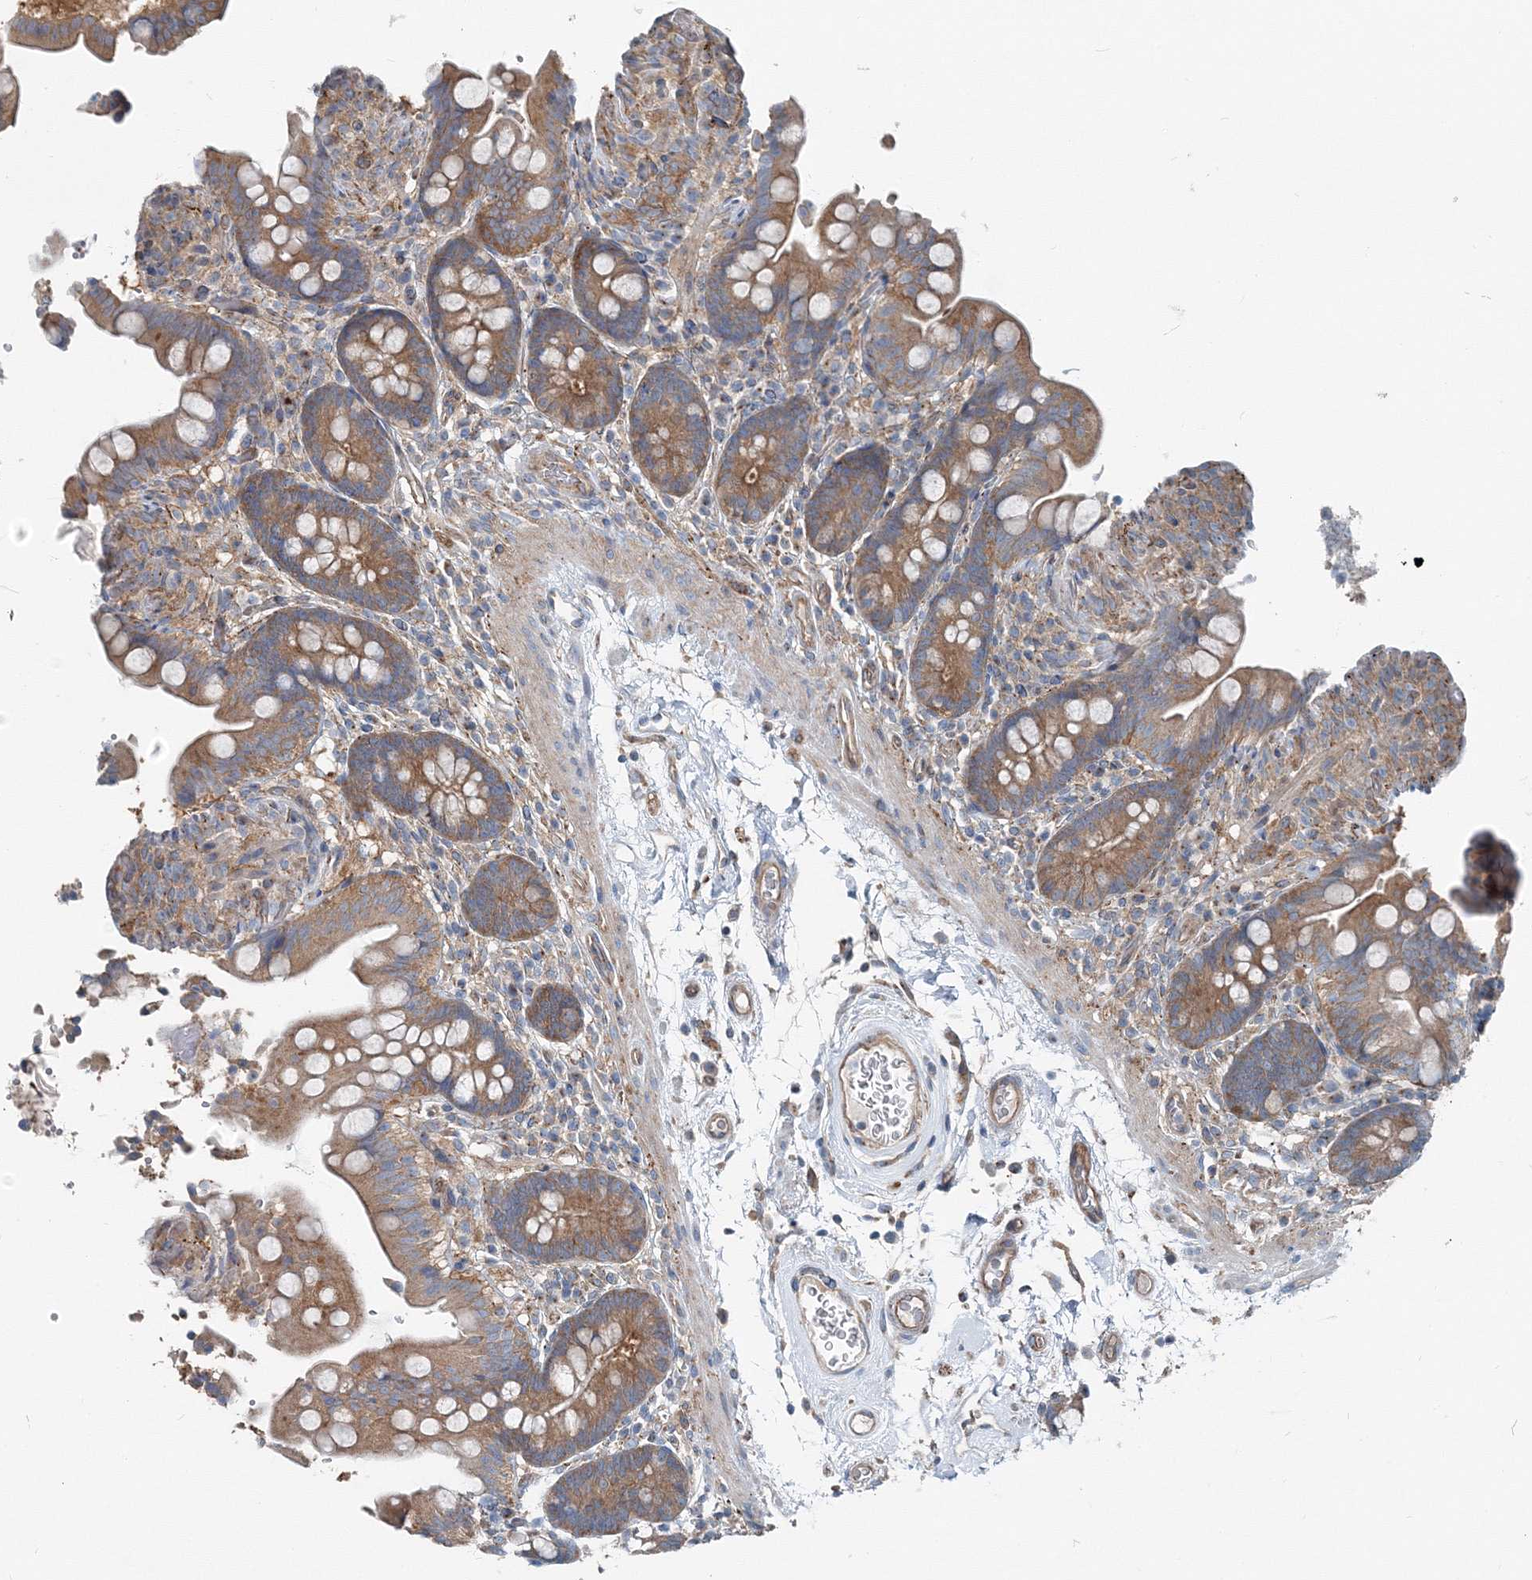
{"staining": {"intensity": "weak", "quantity": ">75%", "location": "cytoplasmic/membranous"}, "tissue": "colon", "cell_type": "Endothelial cells", "image_type": "normal", "snomed": [{"axis": "morphology", "description": "Normal tissue, NOS"}, {"axis": "topography", "description": "Smooth muscle"}, {"axis": "topography", "description": "Colon"}], "caption": "Immunohistochemistry (IHC) staining of normal colon, which shows low levels of weak cytoplasmic/membranous positivity in approximately >75% of endothelial cells indicating weak cytoplasmic/membranous protein positivity. The staining was performed using DAB (3,3'-diaminobenzidine) (brown) for protein detection and nuclei were counterstained in hematoxylin (blue).", "gene": "MPHOSPH9", "patient": {"sex": "male", "age": 73}}